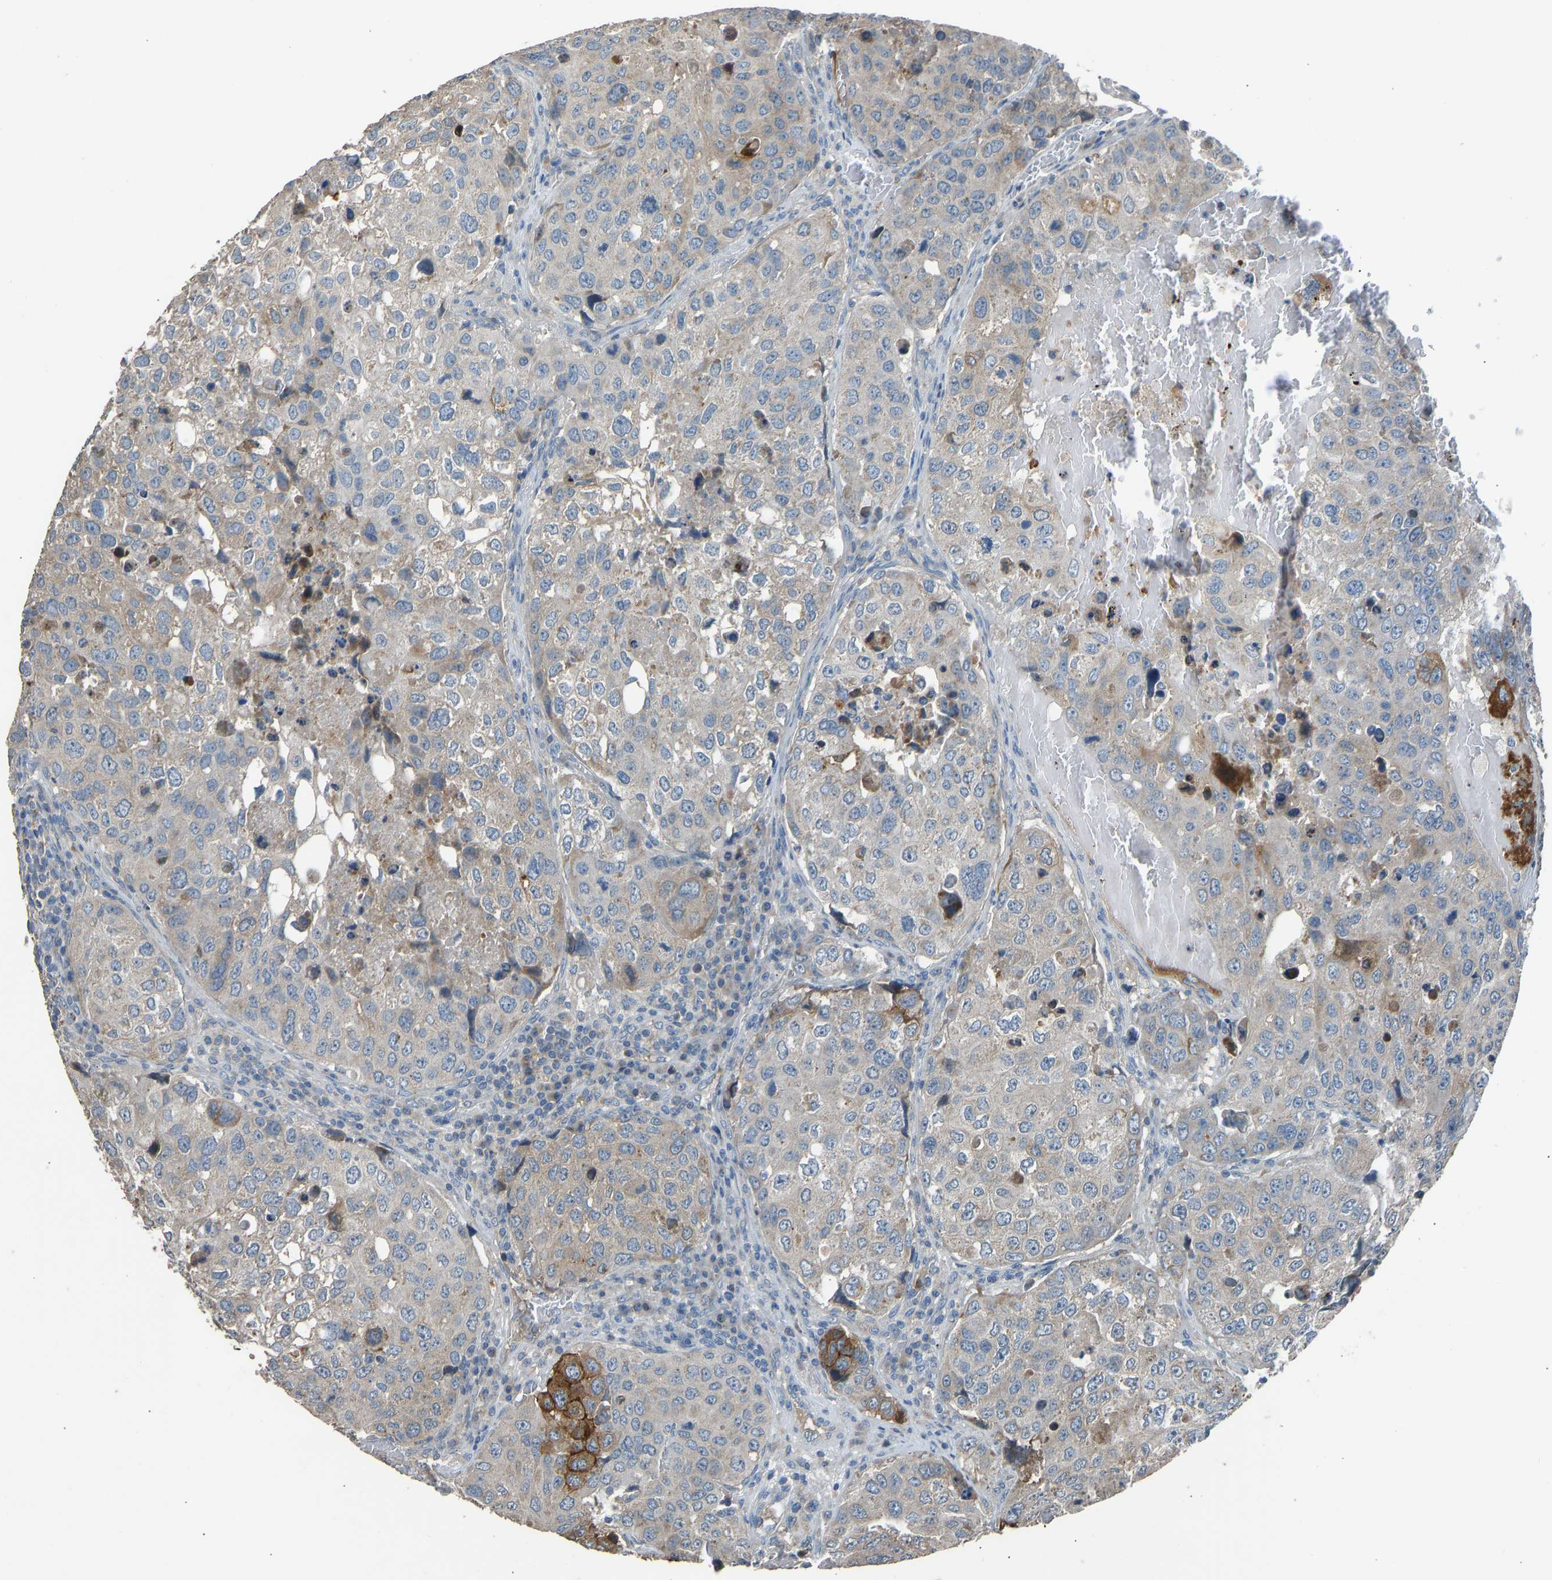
{"staining": {"intensity": "moderate", "quantity": "<25%", "location": "cytoplasmic/membranous"}, "tissue": "urothelial cancer", "cell_type": "Tumor cells", "image_type": "cancer", "snomed": [{"axis": "morphology", "description": "Urothelial carcinoma, High grade"}, {"axis": "topography", "description": "Lymph node"}, {"axis": "topography", "description": "Urinary bladder"}], "caption": "Urothelial cancer tissue demonstrates moderate cytoplasmic/membranous expression in about <25% of tumor cells", "gene": "TGFBR3", "patient": {"sex": "male", "age": 51}}